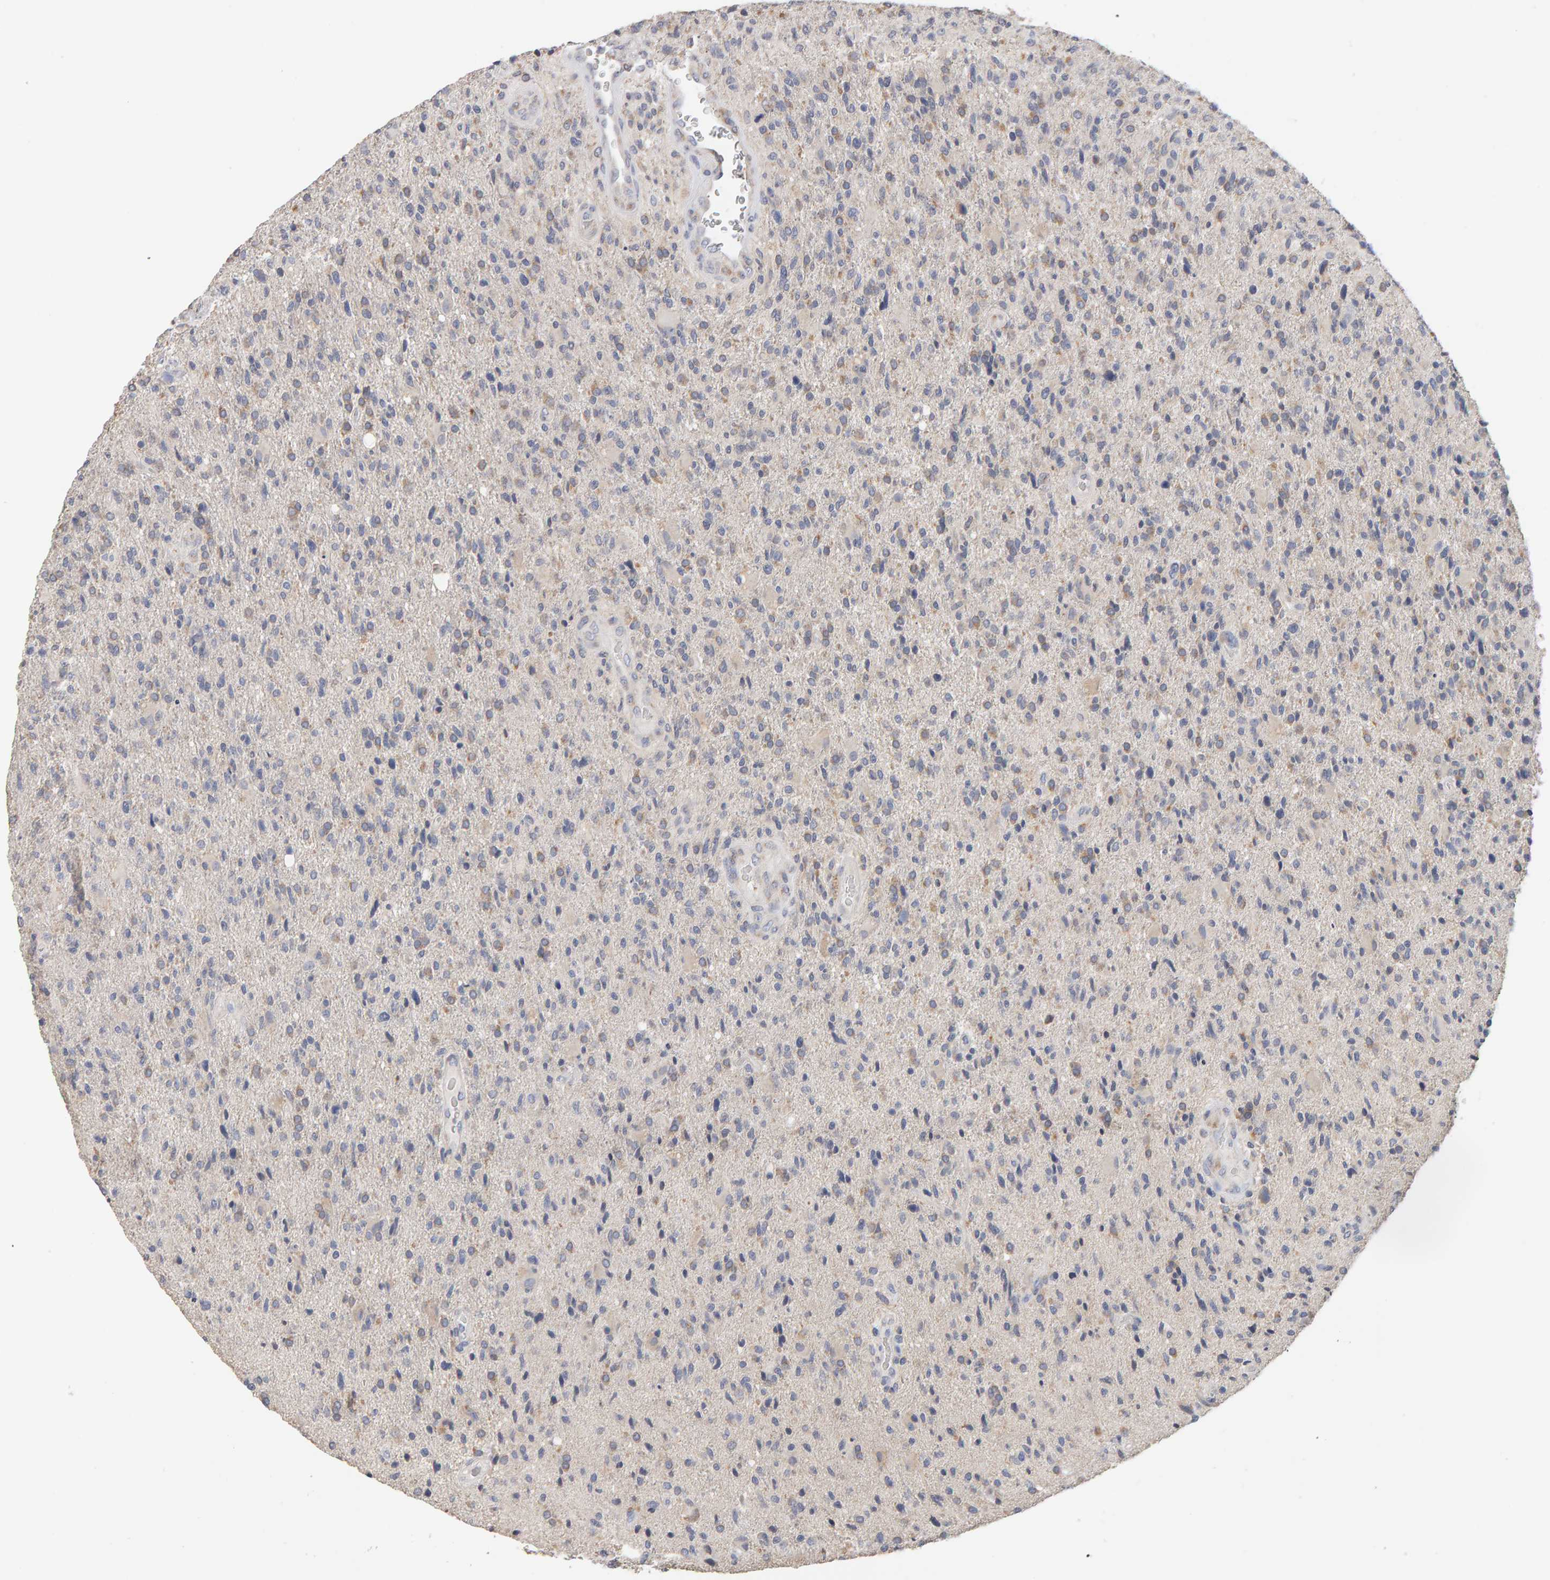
{"staining": {"intensity": "weak", "quantity": "<25%", "location": "cytoplasmic/membranous"}, "tissue": "glioma", "cell_type": "Tumor cells", "image_type": "cancer", "snomed": [{"axis": "morphology", "description": "Glioma, malignant, High grade"}, {"axis": "topography", "description": "Brain"}], "caption": "Immunohistochemical staining of glioma demonstrates no significant expression in tumor cells.", "gene": "SGPL1", "patient": {"sex": "male", "age": 72}}